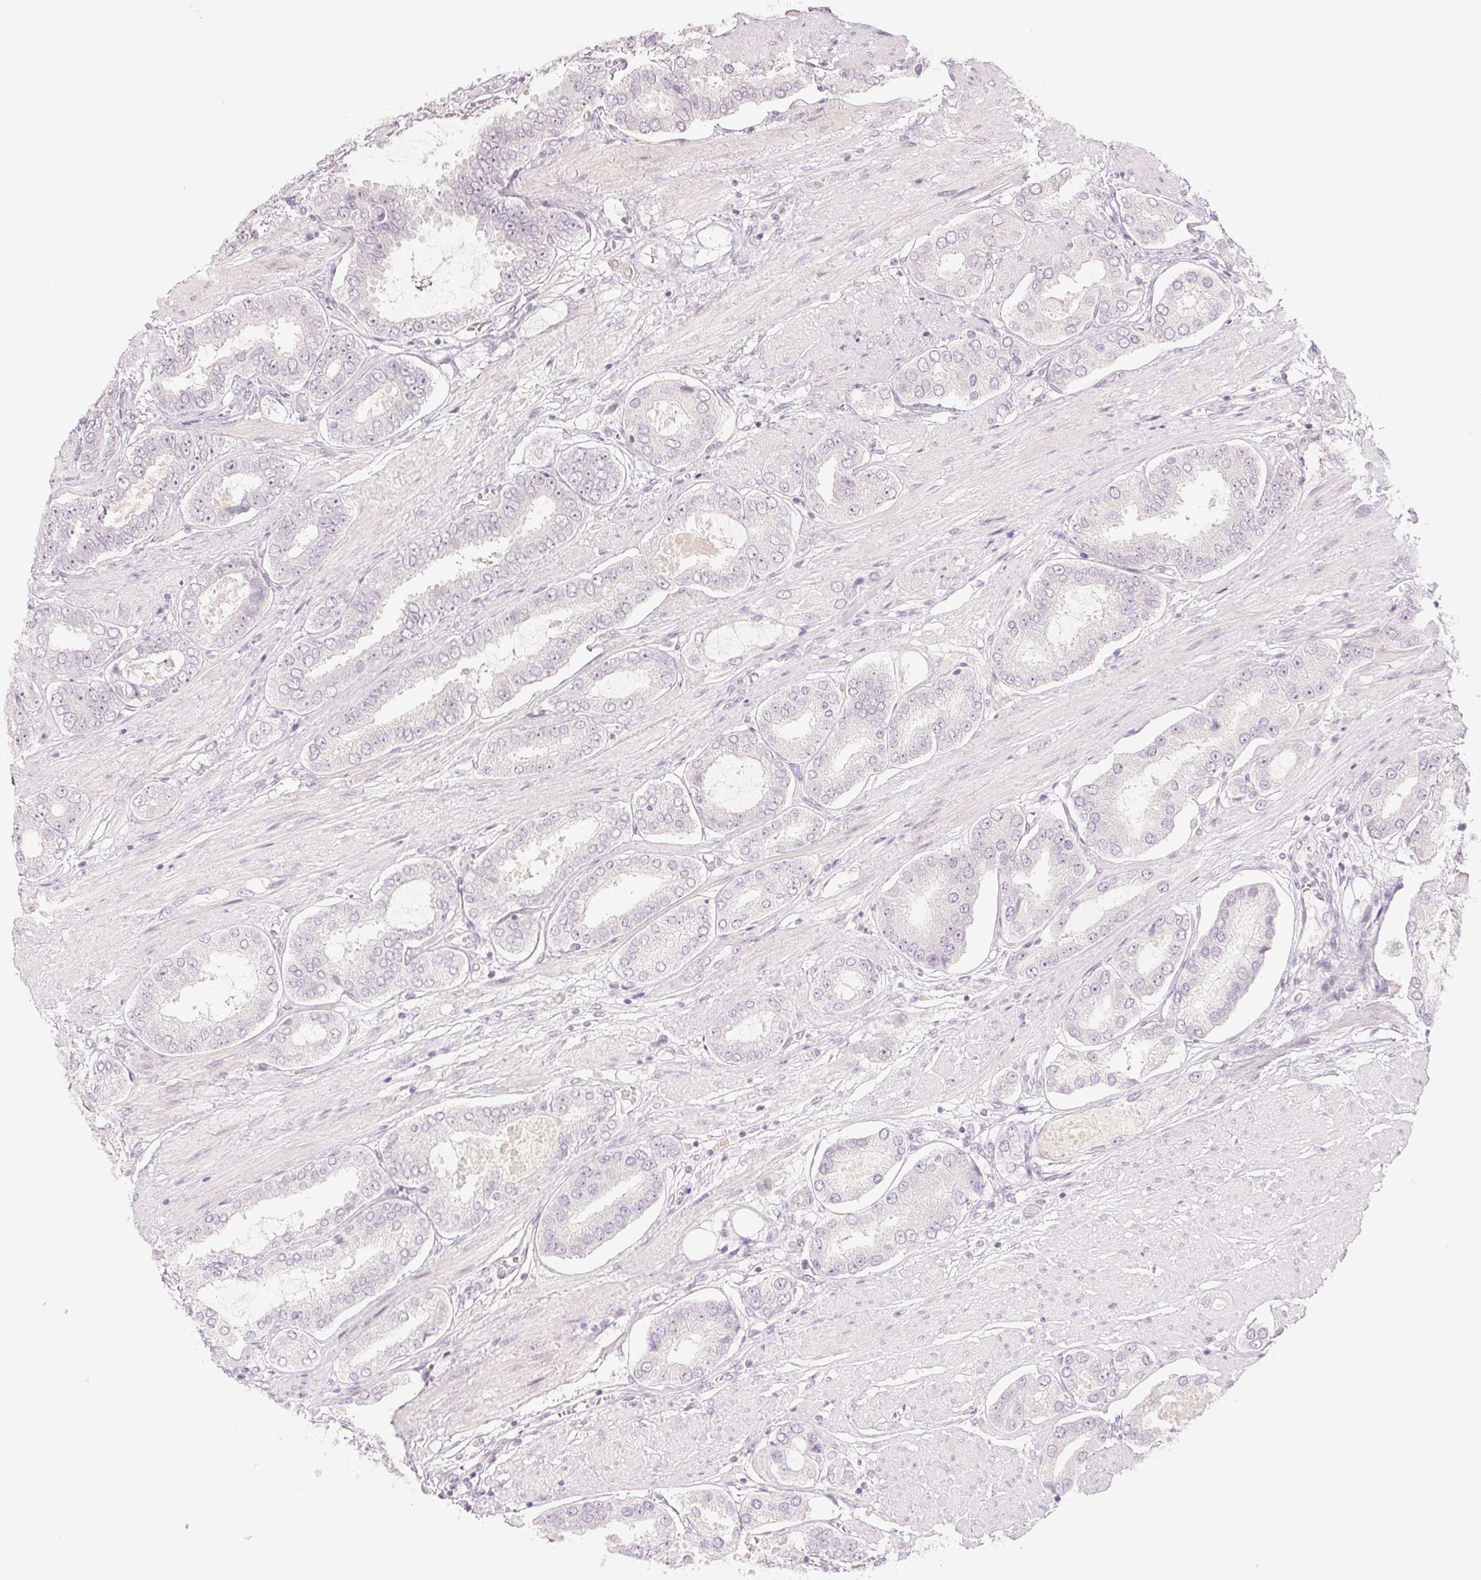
{"staining": {"intensity": "negative", "quantity": "none", "location": "none"}, "tissue": "prostate cancer", "cell_type": "Tumor cells", "image_type": "cancer", "snomed": [{"axis": "morphology", "description": "Adenocarcinoma, High grade"}, {"axis": "topography", "description": "Prostate"}], "caption": "Tumor cells show no significant protein staining in prostate high-grade adenocarcinoma.", "gene": "PI3", "patient": {"sex": "male", "age": 63}}